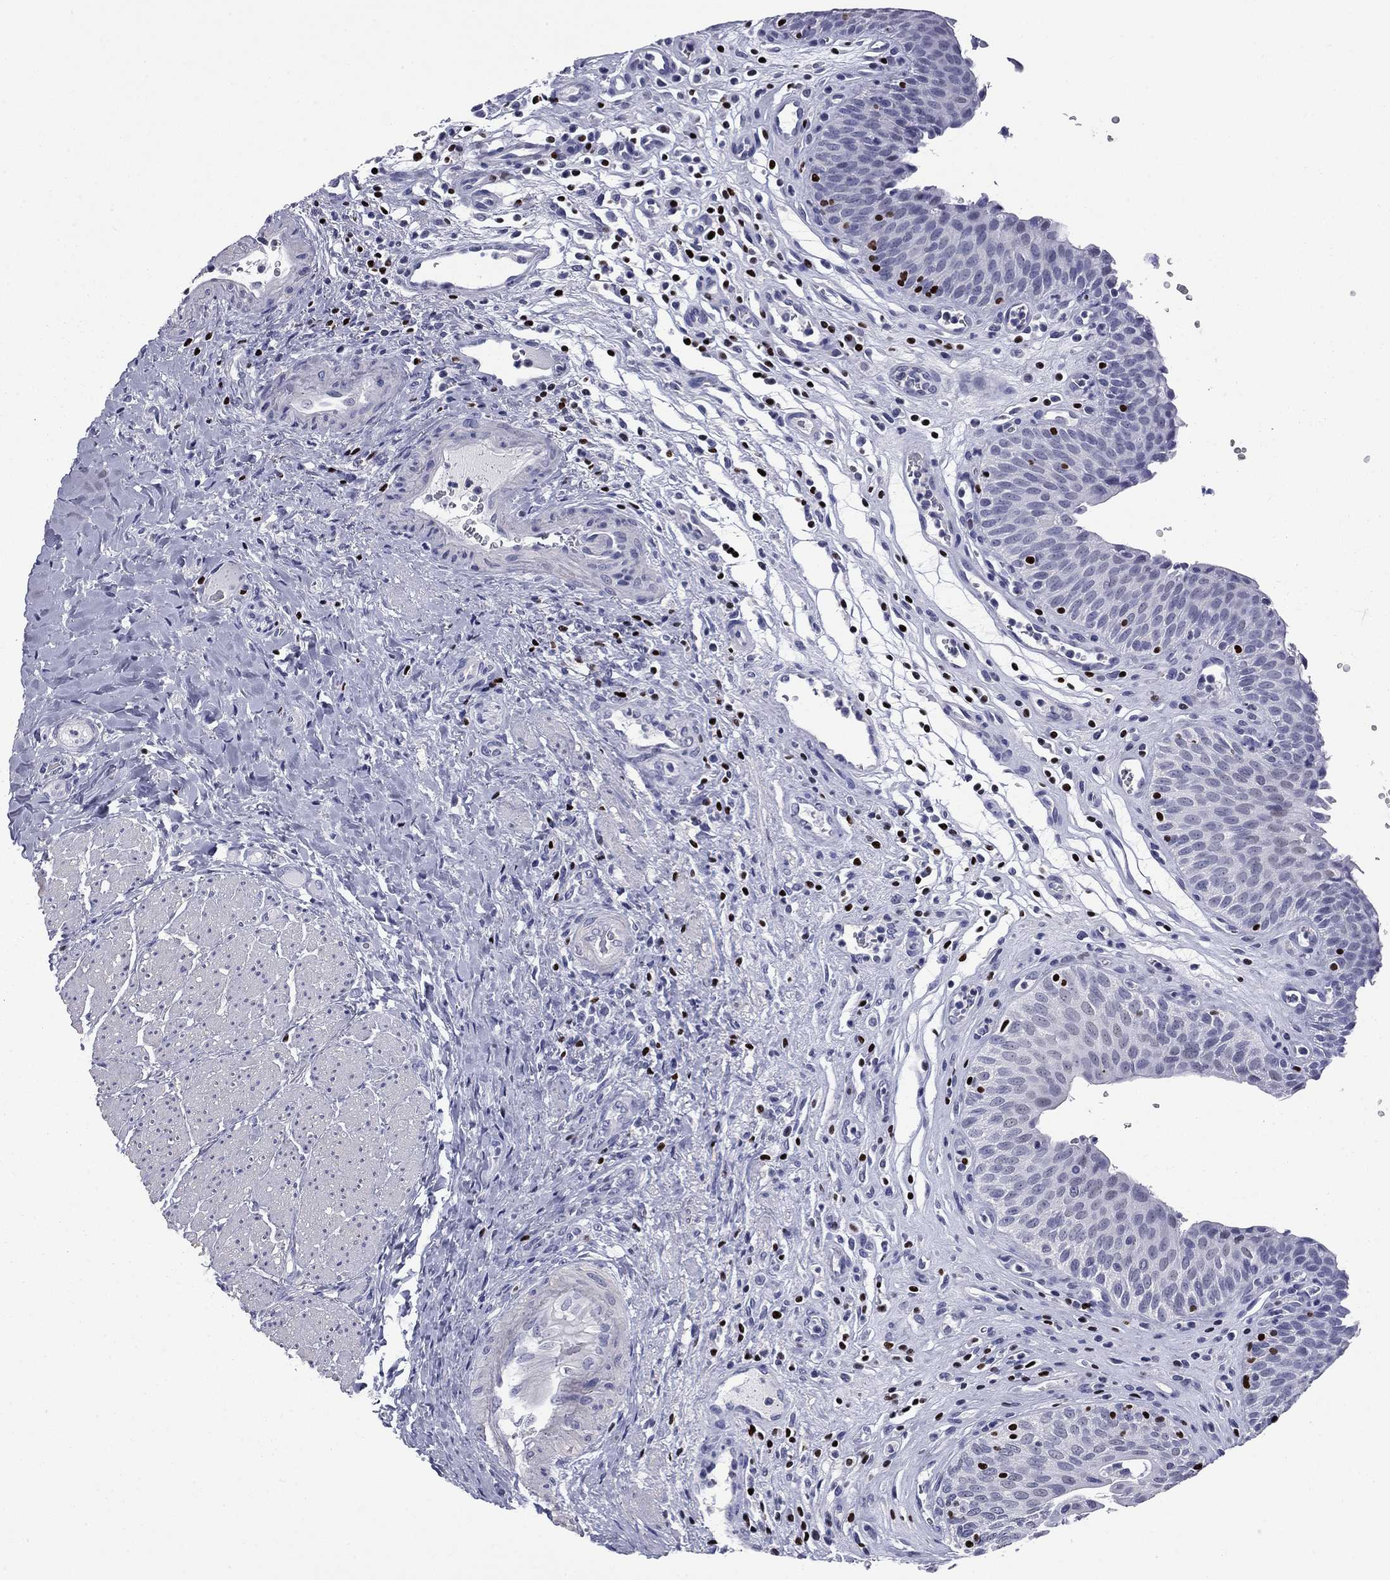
{"staining": {"intensity": "weak", "quantity": "<25%", "location": "nuclear"}, "tissue": "urinary bladder", "cell_type": "Urothelial cells", "image_type": "normal", "snomed": [{"axis": "morphology", "description": "Normal tissue, NOS"}, {"axis": "topography", "description": "Urinary bladder"}], "caption": "The histopathology image shows no staining of urothelial cells in normal urinary bladder.", "gene": "IKZF3", "patient": {"sex": "male", "age": 66}}